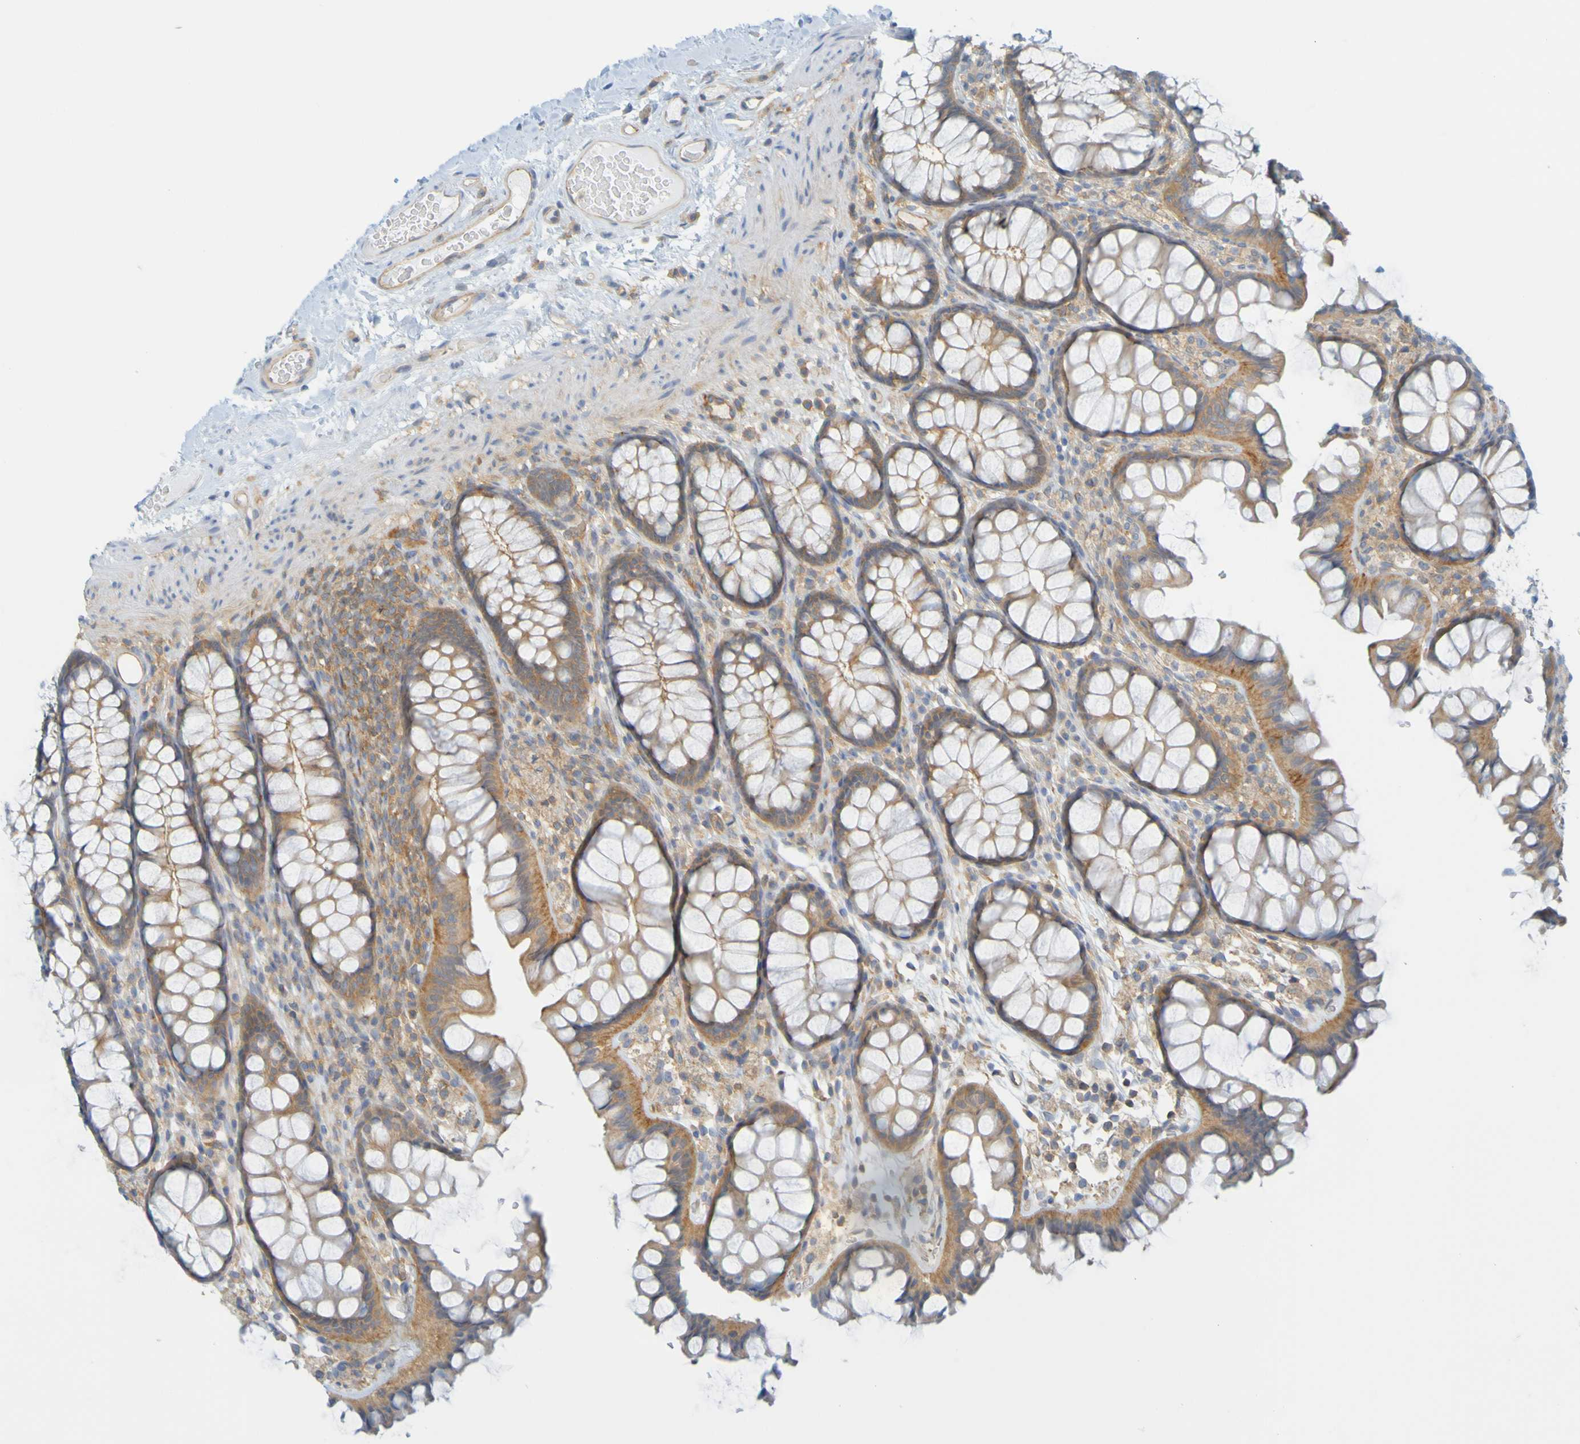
{"staining": {"intensity": "weak", "quantity": ">75%", "location": "cytoplasmic/membranous"}, "tissue": "colon", "cell_type": "Endothelial cells", "image_type": "normal", "snomed": [{"axis": "morphology", "description": "Normal tissue, NOS"}, {"axis": "topography", "description": "Colon"}], "caption": "An immunohistochemistry photomicrograph of normal tissue is shown. Protein staining in brown highlights weak cytoplasmic/membranous positivity in colon within endothelial cells. Nuclei are stained in blue.", "gene": "APPL1", "patient": {"sex": "female", "age": 55}}